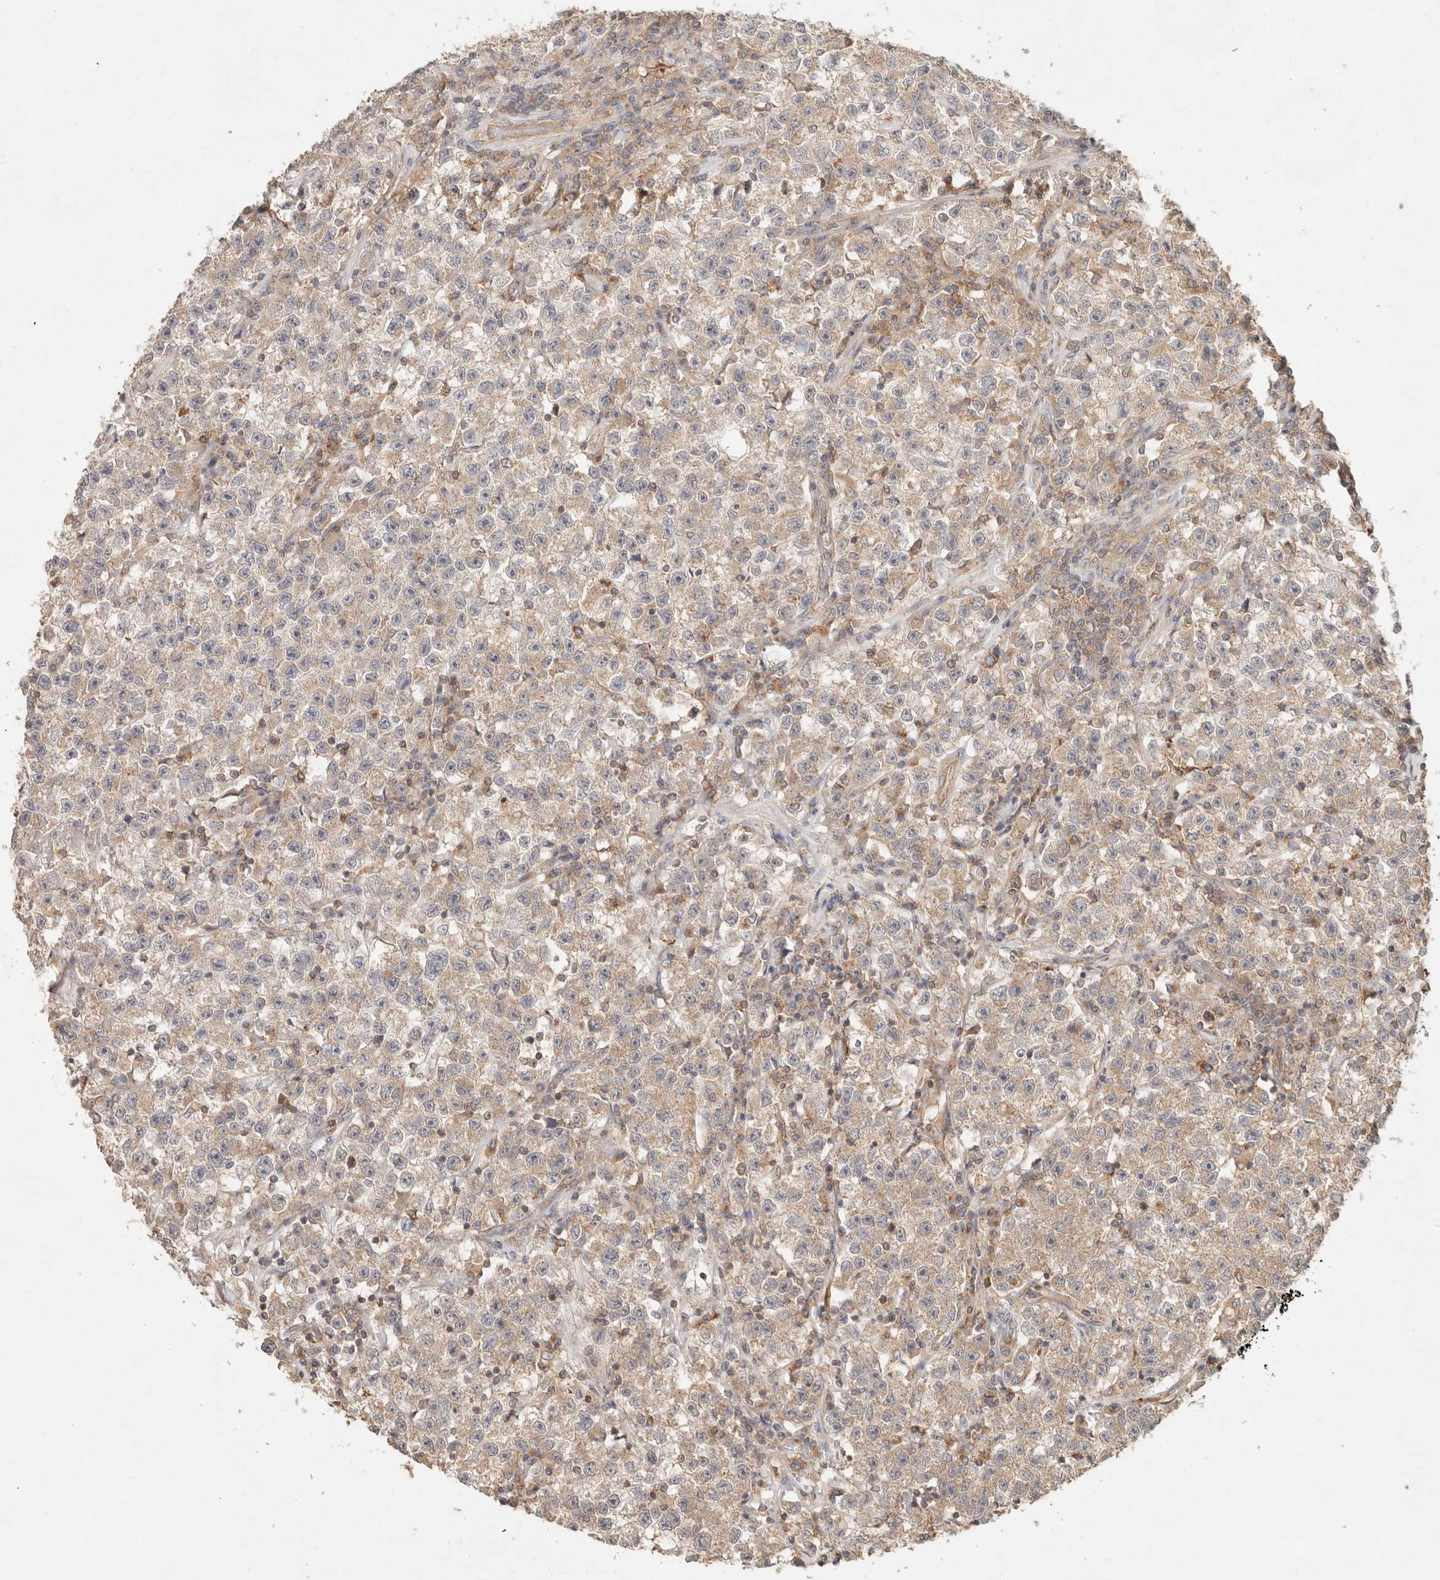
{"staining": {"intensity": "weak", "quantity": ">75%", "location": "cytoplasmic/membranous"}, "tissue": "testis cancer", "cell_type": "Tumor cells", "image_type": "cancer", "snomed": [{"axis": "morphology", "description": "Seminoma, NOS"}, {"axis": "topography", "description": "Testis"}], "caption": "Approximately >75% of tumor cells in testis cancer (seminoma) demonstrate weak cytoplasmic/membranous protein expression as visualized by brown immunohistochemical staining.", "gene": "HECTD3", "patient": {"sex": "male", "age": 22}}